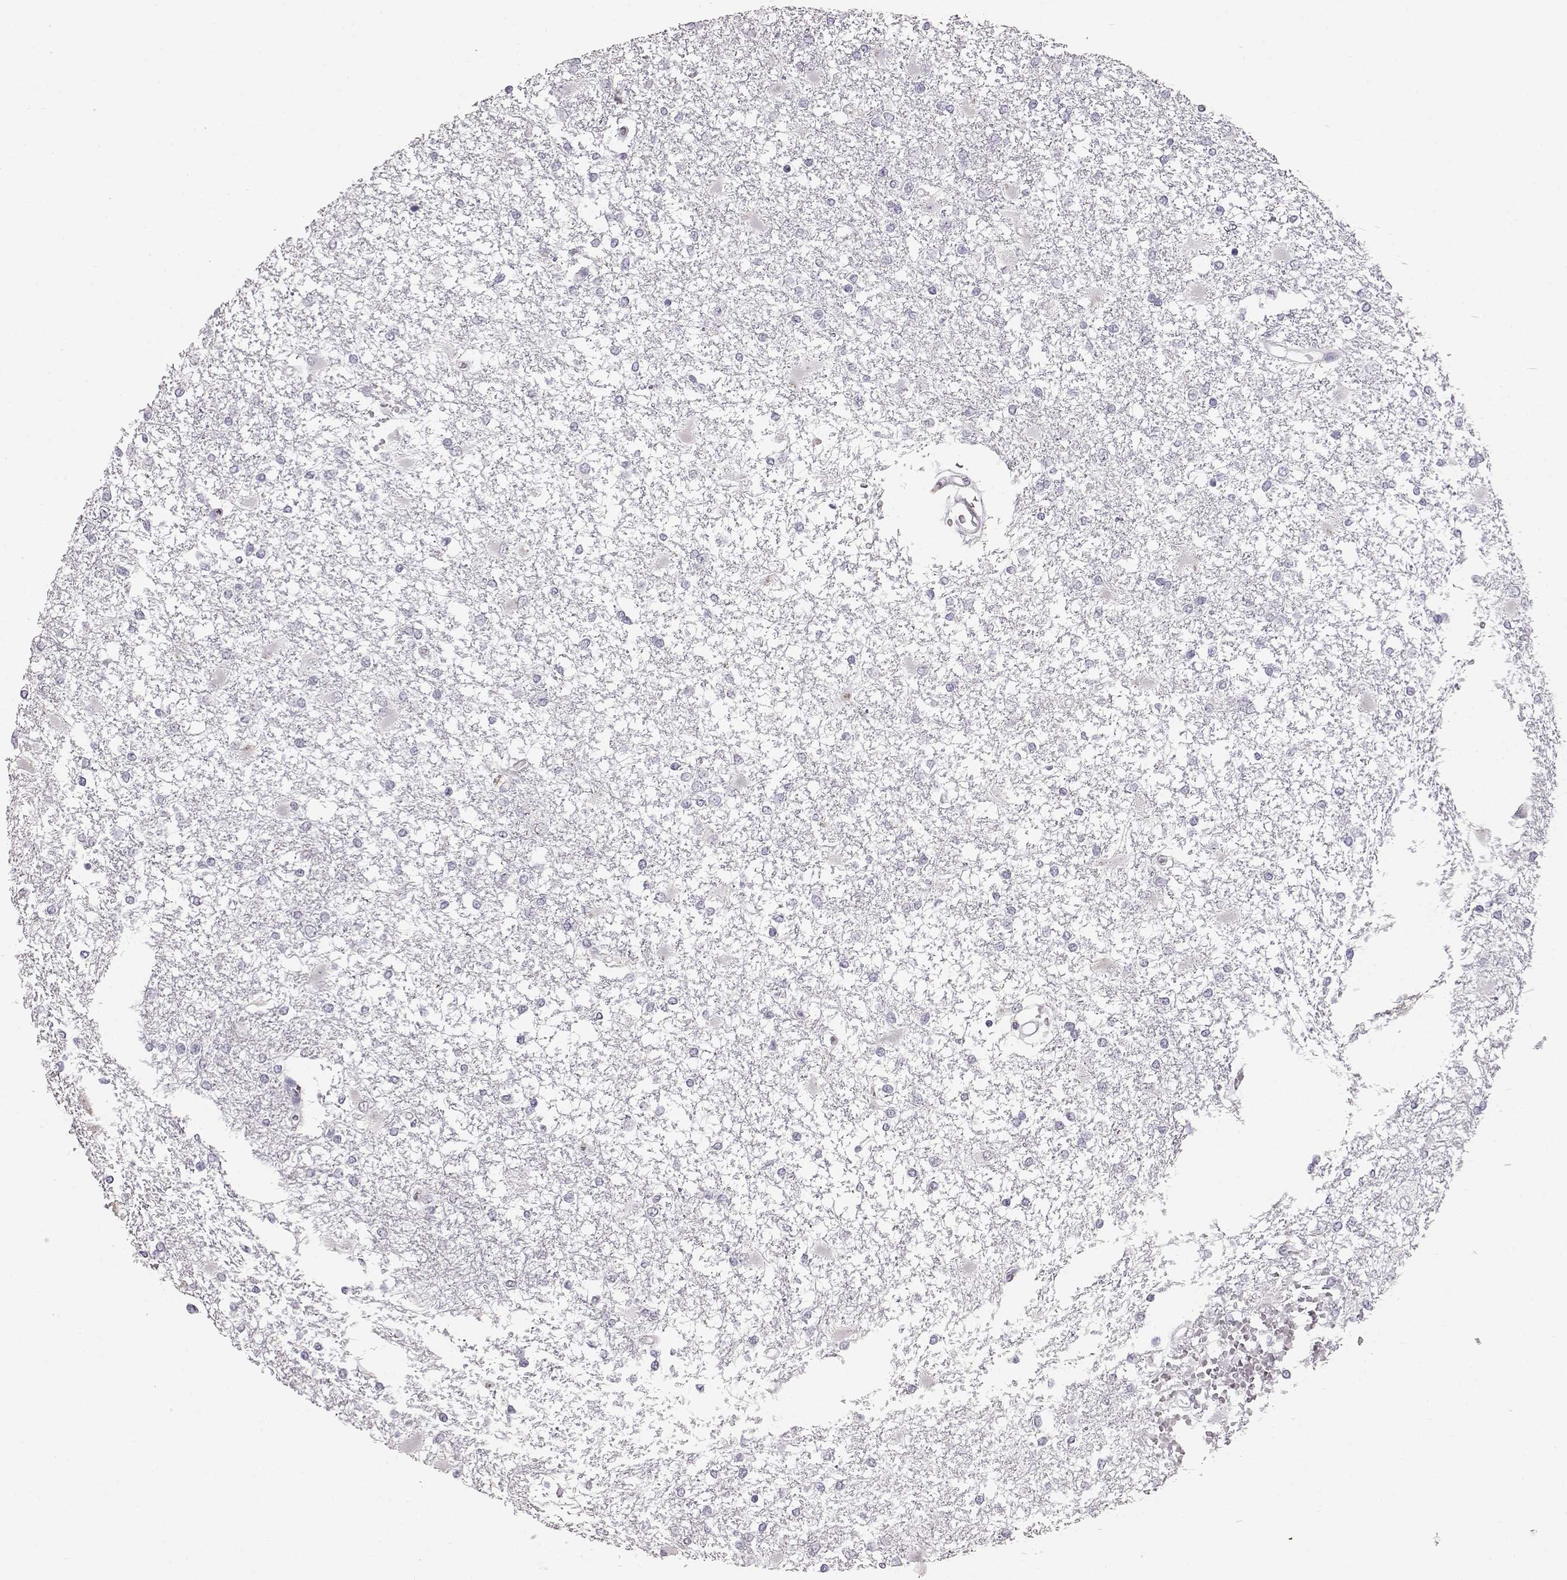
{"staining": {"intensity": "negative", "quantity": "none", "location": "none"}, "tissue": "glioma", "cell_type": "Tumor cells", "image_type": "cancer", "snomed": [{"axis": "morphology", "description": "Glioma, malignant, High grade"}, {"axis": "topography", "description": "Cerebral cortex"}], "caption": "IHC photomicrograph of glioma stained for a protein (brown), which exhibits no expression in tumor cells. (Stains: DAB (3,3'-diaminobenzidine) IHC with hematoxylin counter stain, Microscopy: brightfield microscopy at high magnification).", "gene": "POU1F1", "patient": {"sex": "male", "age": 79}}